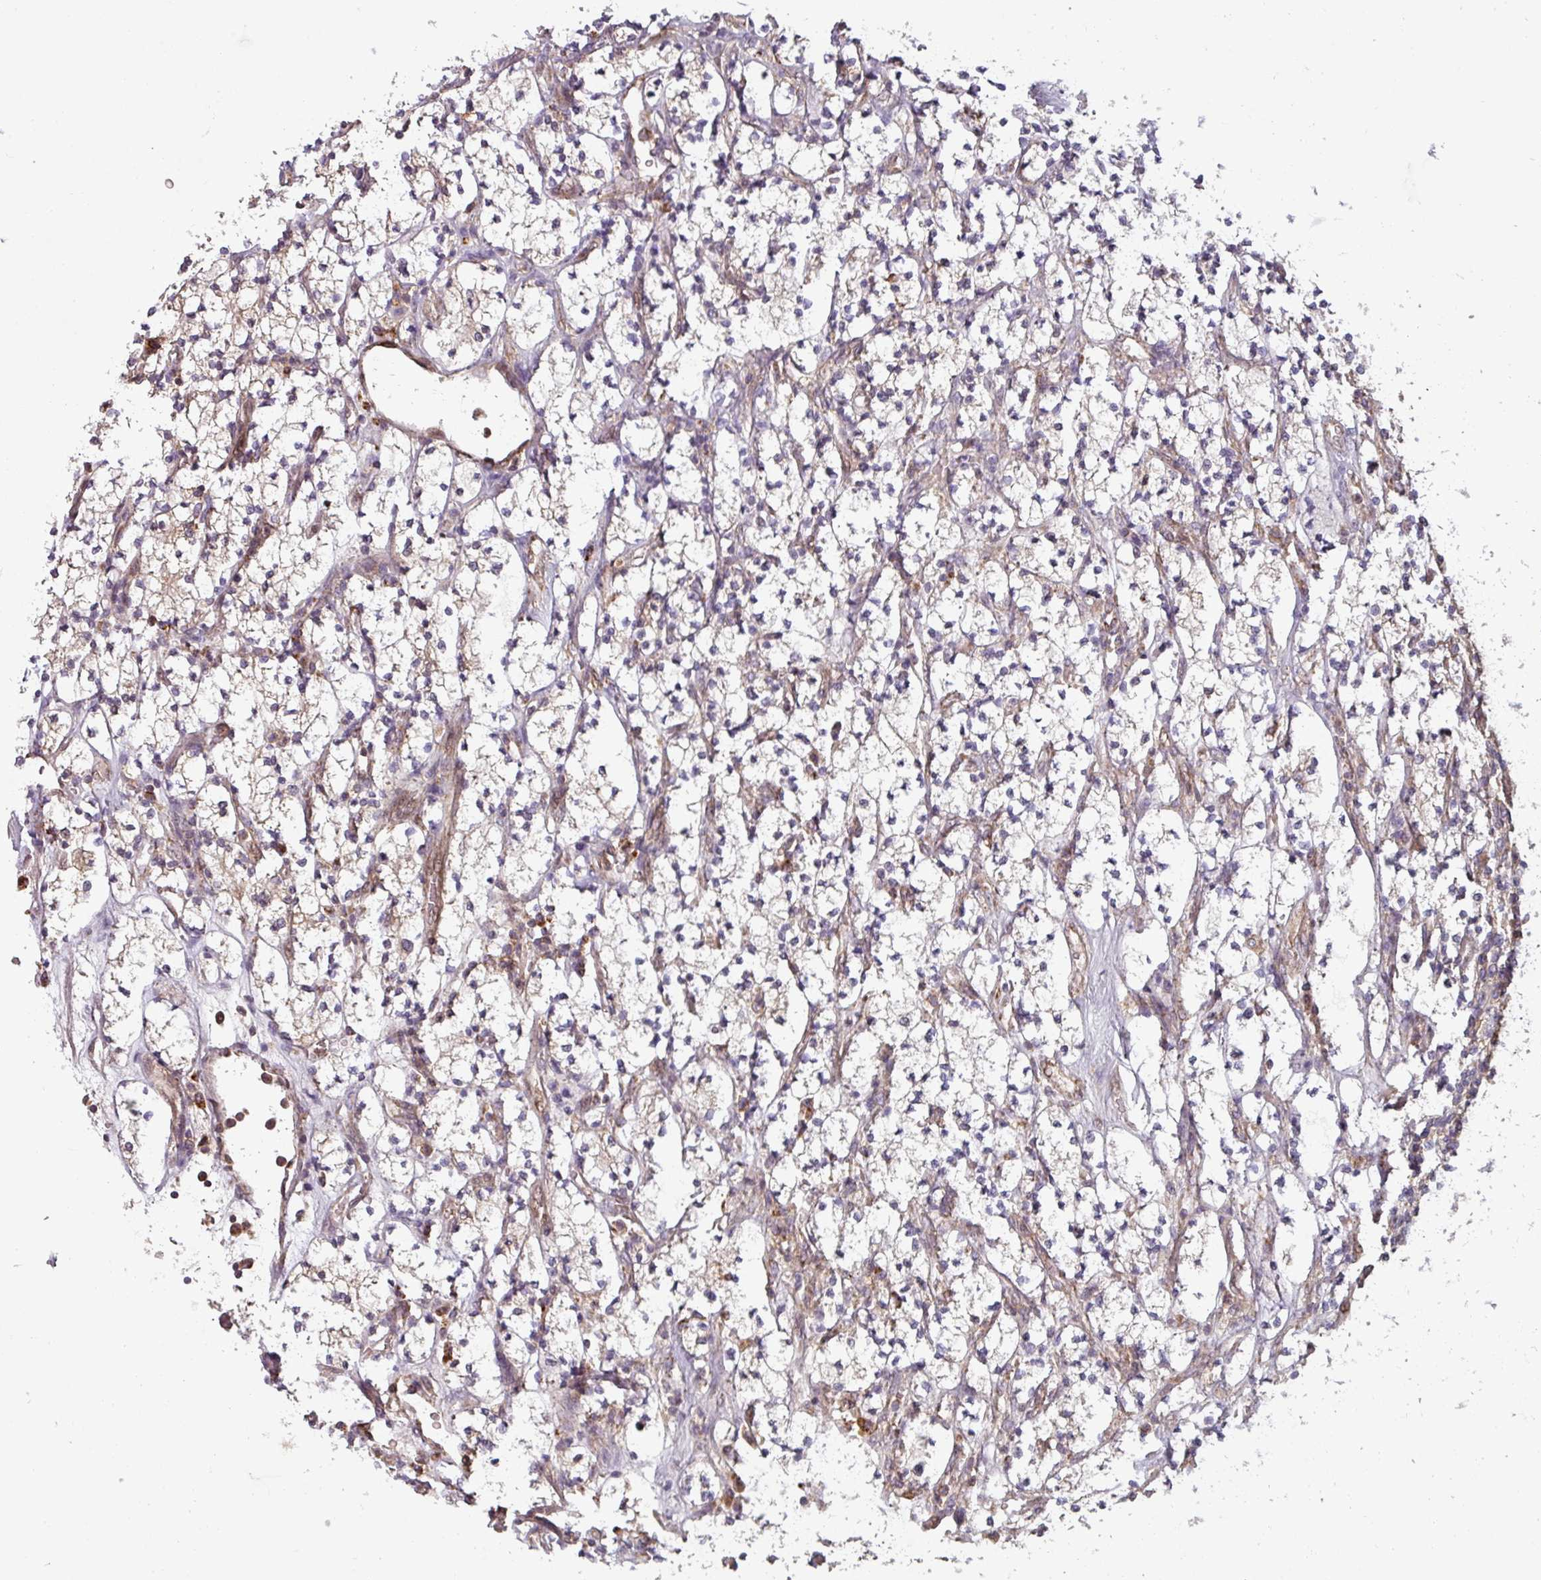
{"staining": {"intensity": "negative", "quantity": "none", "location": "none"}, "tissue": "renal cancer", "cell_type": "Tumor cells", "image_type": "cancer", "snomed": [{"axis": "morphology", "description": "Adenocarcinoma, NOS"}, {"axis": "topography", "description": "Kidney"}], "caption": "Adenocarcinoma (renal) was stained to show a protein in brown. There is no significant staining in tumor cells.", "gene": "MRPS16", "patient": {"sex": "male", "age": 77}}